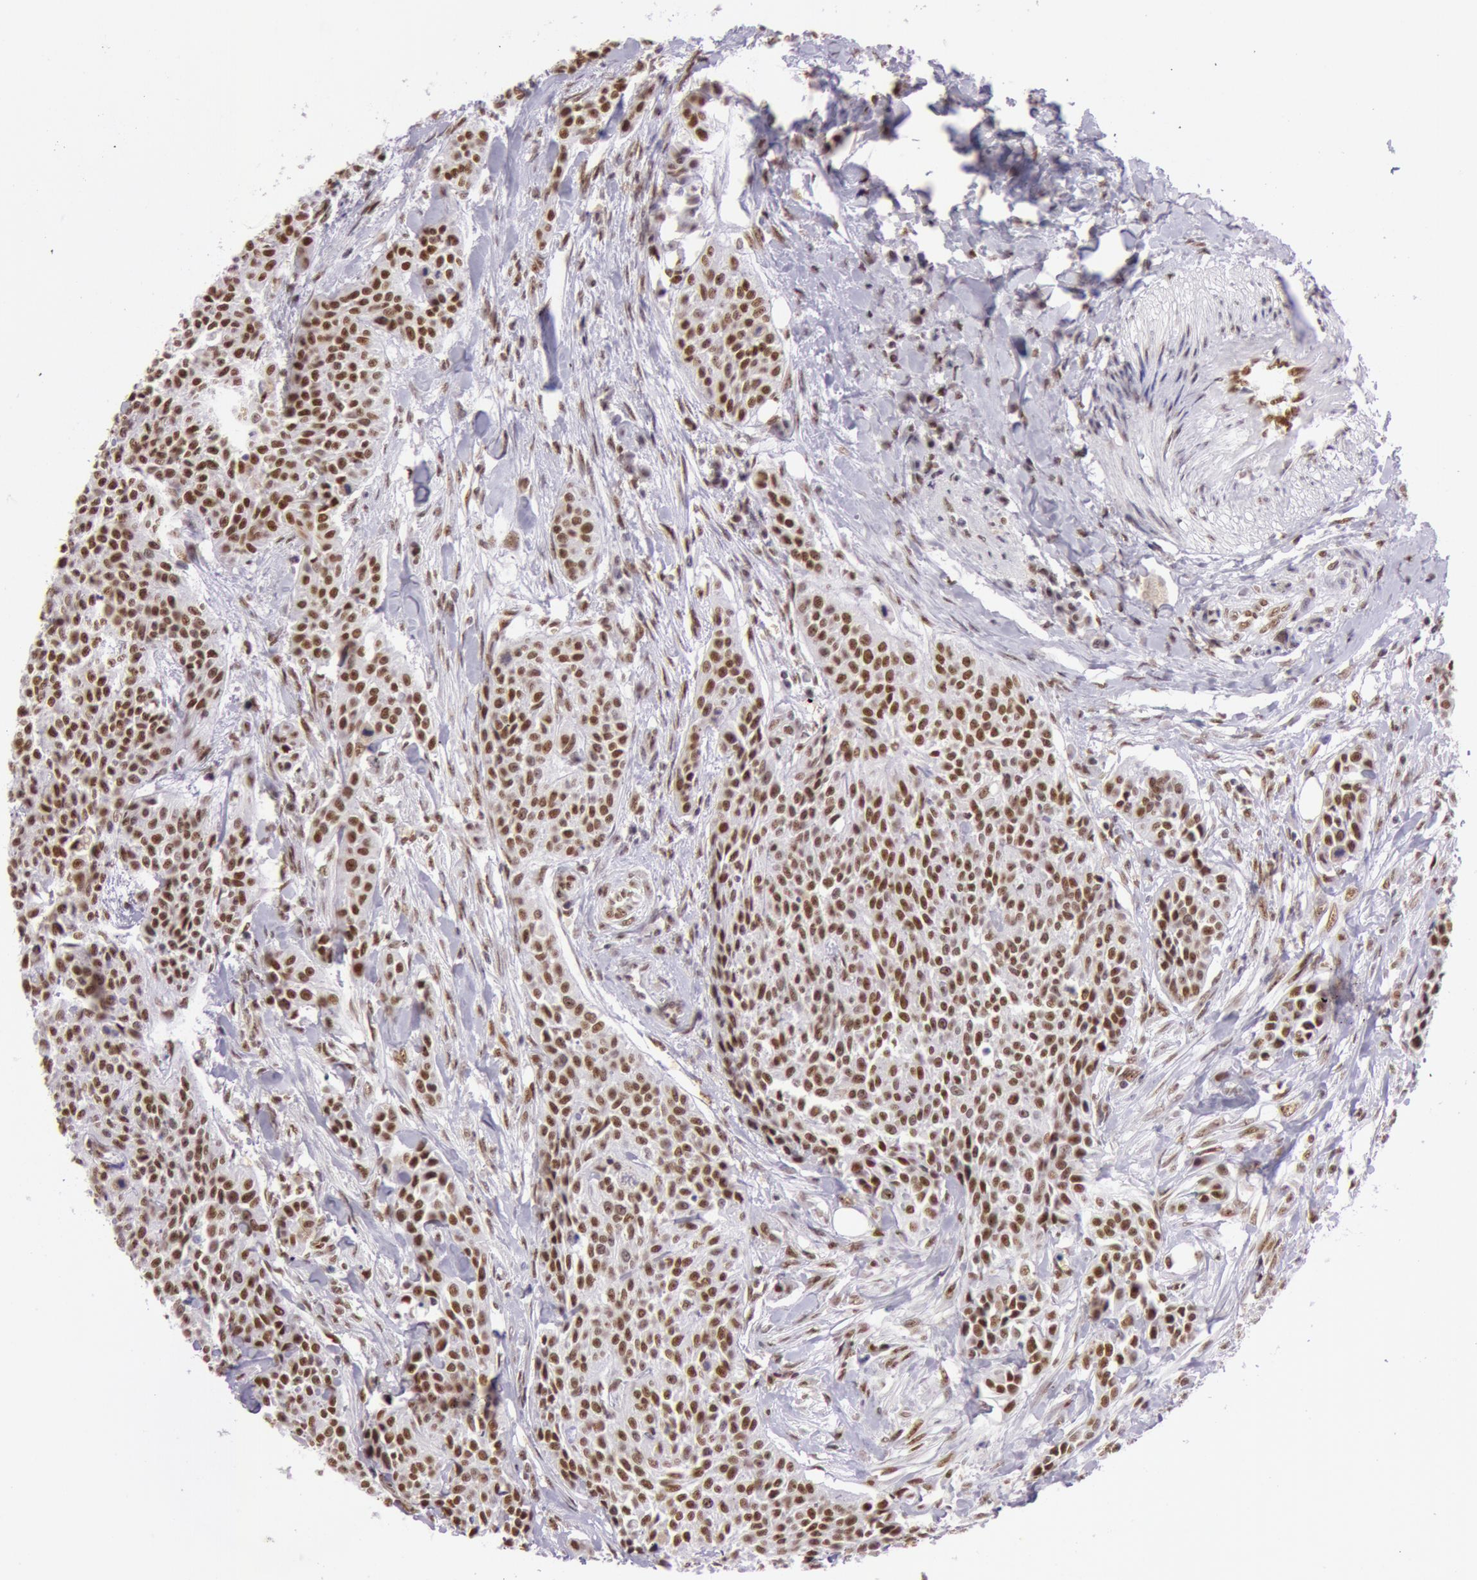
{"staining": {"intensity": "strong", "quantity": ">75%", "location": "nuclear"}, "tissue": "urothelial cancer", "cell_type": "Tumor cells", "image_type": "cancer", "snomed": [{"axis": "morphology", "description": "Urothelial carcinoma, High grade"}, {"axis": "topography", "description": "Urinary bladder"}], "caption": "Urothelial carcinoma (high-grade) tissue reveals strong nuclear staining in approximately >75% of tumor cells, visualized by immunohistochemistry. The protein of interest is shown in brown color, while the nuclei are stained blue.", "gene": "NBN", "patient": {"sex": "male", "age": 56}}